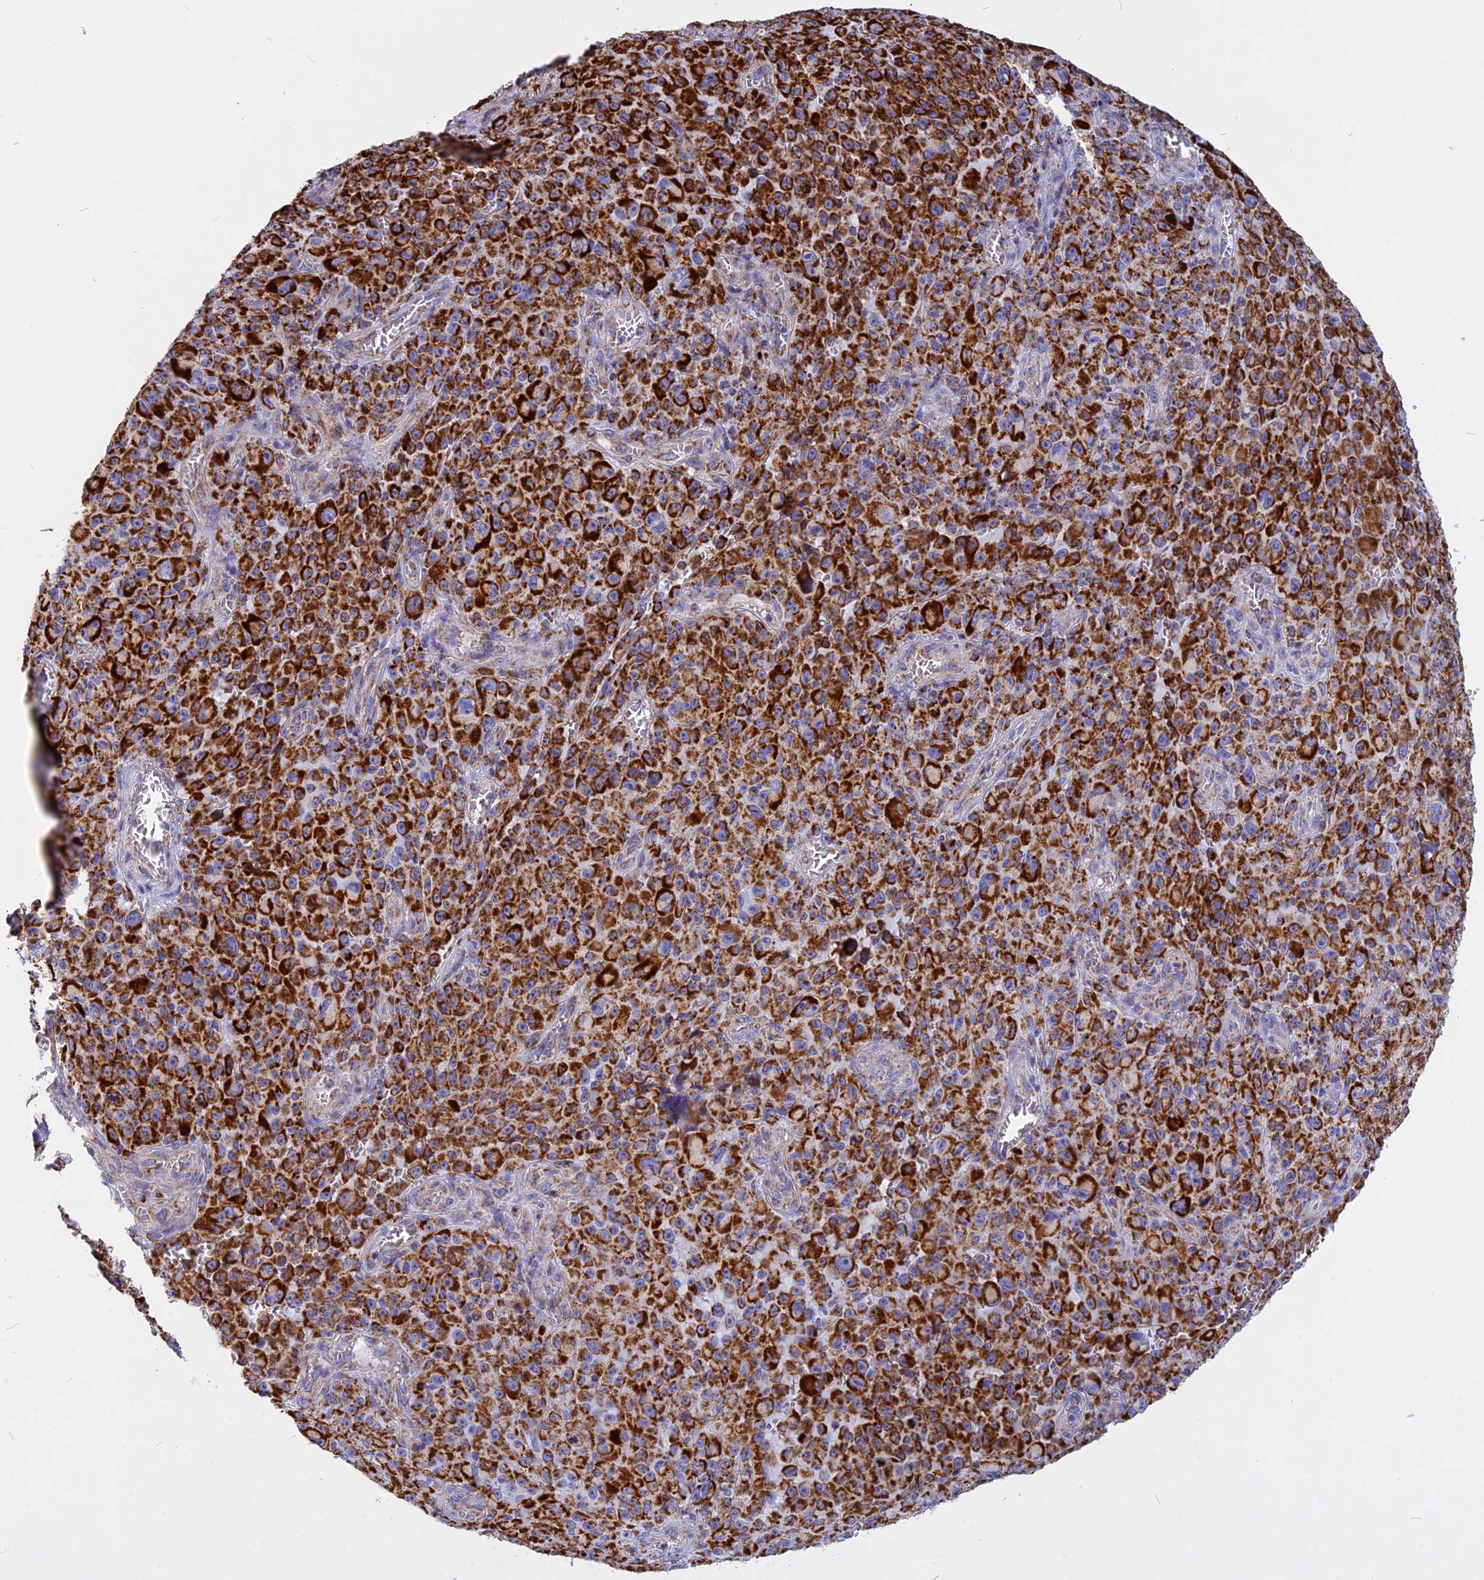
{"staining": {"intensity": "strong", "quantity": ">75%", "location": "cytoplasmic/membranous"}, "tissue": "melanoma", "cell_type": "Tumor cells", "image_type": "cancer", "snomed": [{"axis": "morphology", "description": "Malignant melanoma, NOS"}, {"axis": "topography", "description": "Skin"}], "caption": "Strong cytoplasmic/membranous protein expression is seen in about >75% of tumor cells in malignant melanoma.", "gene": "VDAC2", "patient": {"sex": "female", "age": 82}}